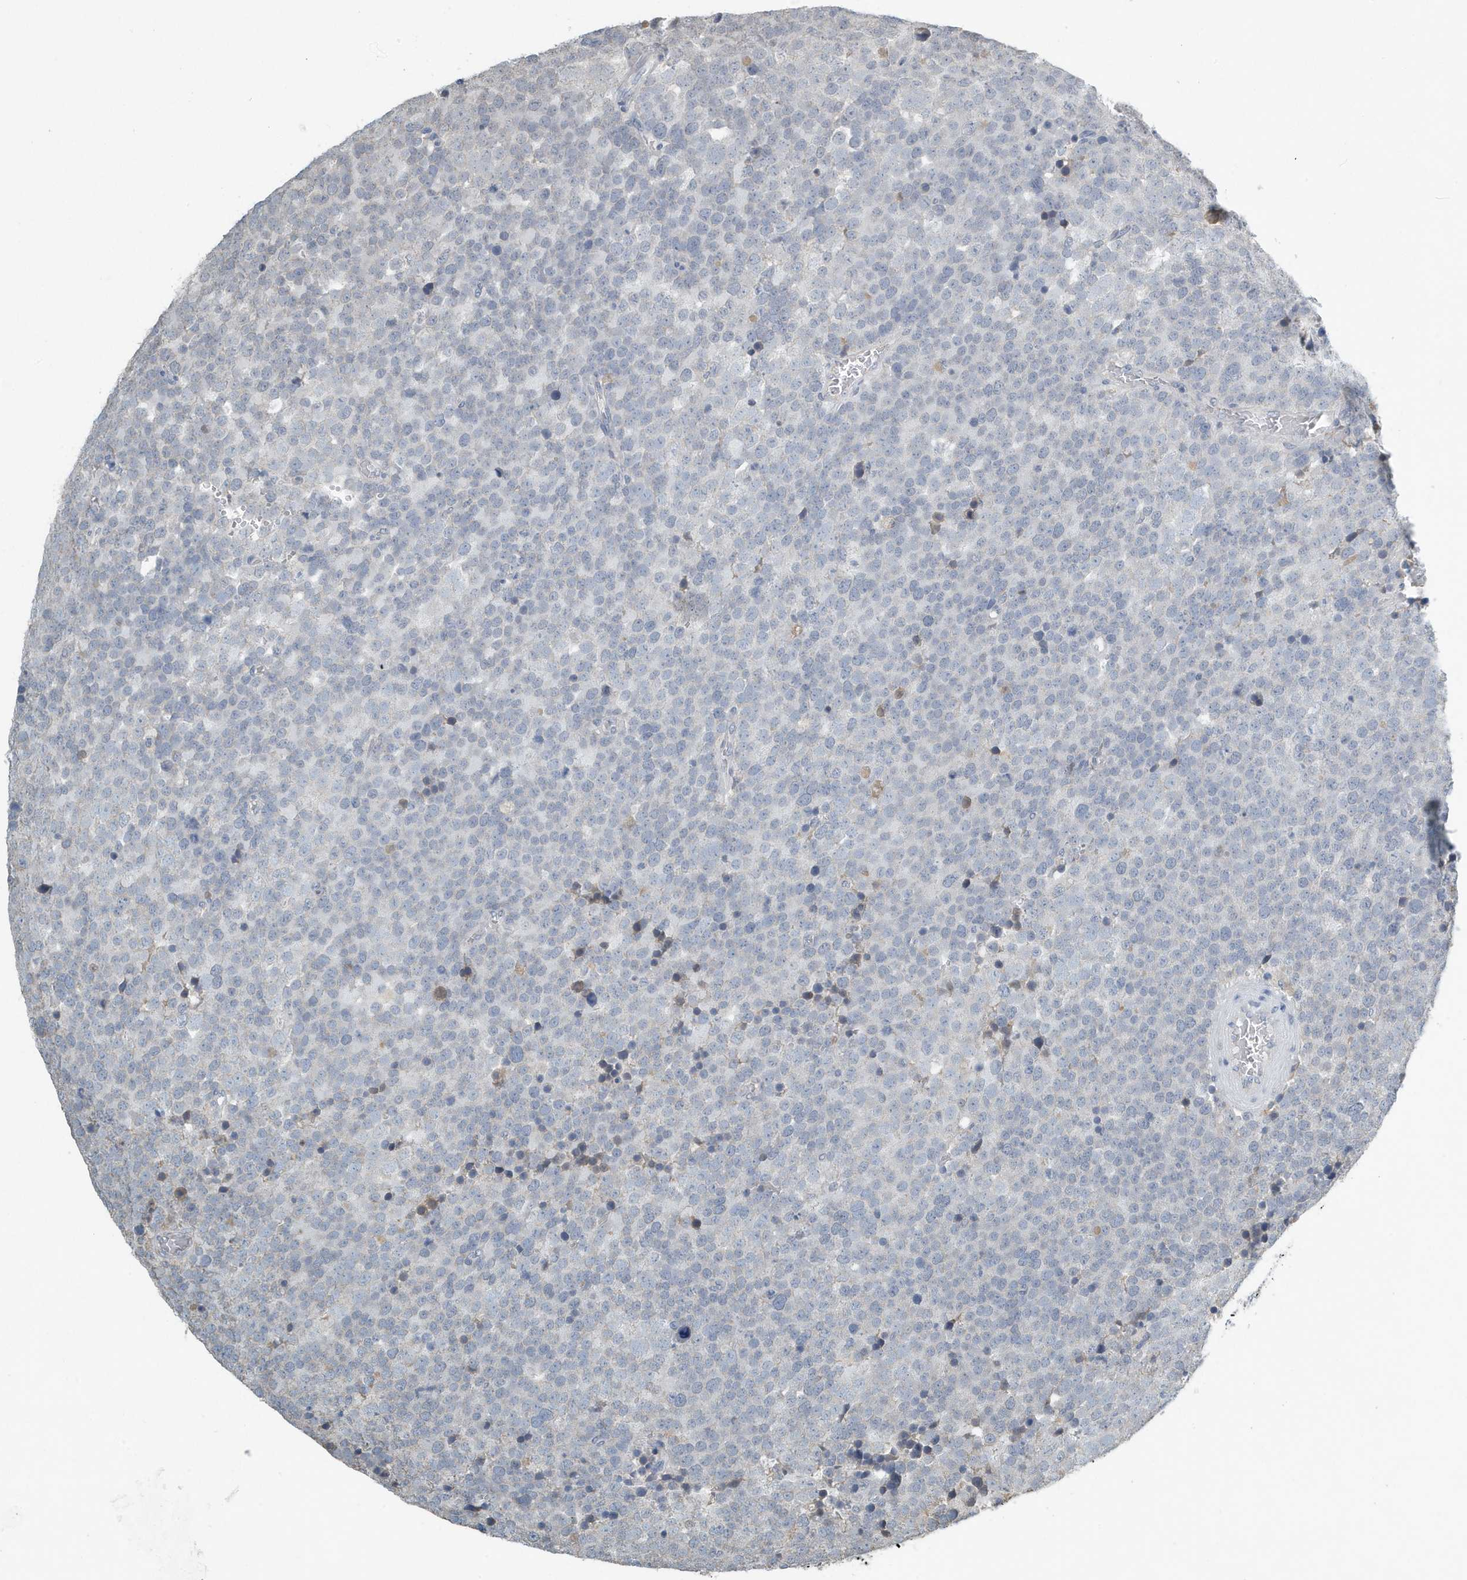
{"staining": {"intensity": "negative", "quantity": "none", "location": "none"}, "tissue": "testis cancer", "cell_type": "Tumor cells", "image_type": "cancer", "snomed": [{"axis": "morphology", "description": "Seminoma, NOS"}, {"axis": "topography", "description": "Testis"}], "caption": "The photomicrograph shows no staining of tumor cells in seminoma (testis).", "gene": "UGT2B4", "patient": {"sex": "male", "age": 71}}